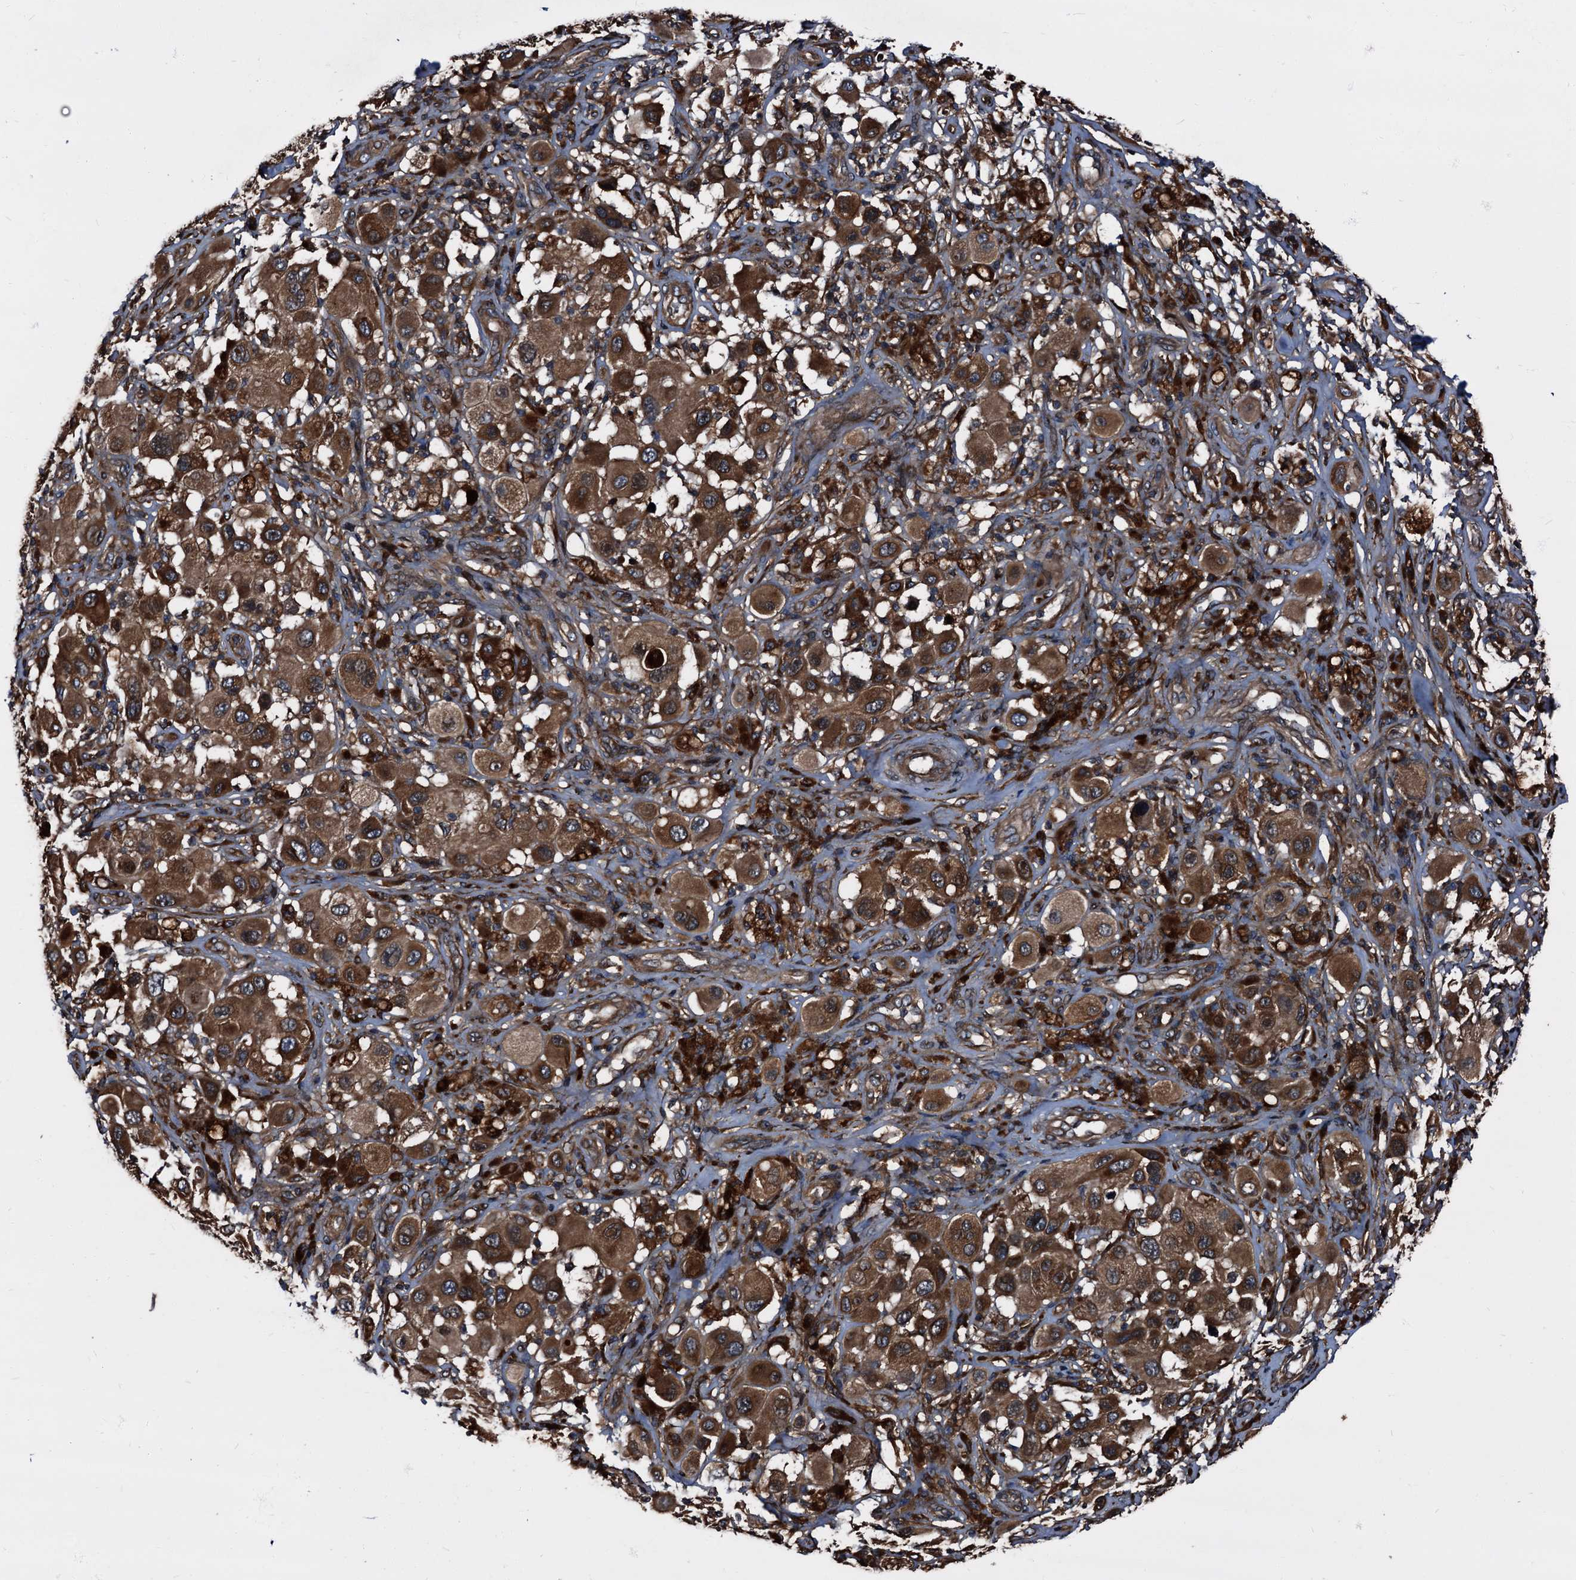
{"staining": {"intensity": "strong", "quantity": ">75%", "location": "cytoplasmic/membranous"}, "tissue": "melanoma", "cell_type": "Tumor cells", "image_type": "cancer", "snomed": [{"axis": "morphology", "description": "Malignant melanoma, Metastatic site"}, {"axis": "topography", "description": "Skin"}], "caption": "Immunohistochemical staining of malignant melanoma (metastatic site) demonstrates high levels of strong cytoplasmic/membranous protein staining in about >75% of tumor cells.", "gene": "PEX5", "patient": {"sex": "male", "age": 41}}